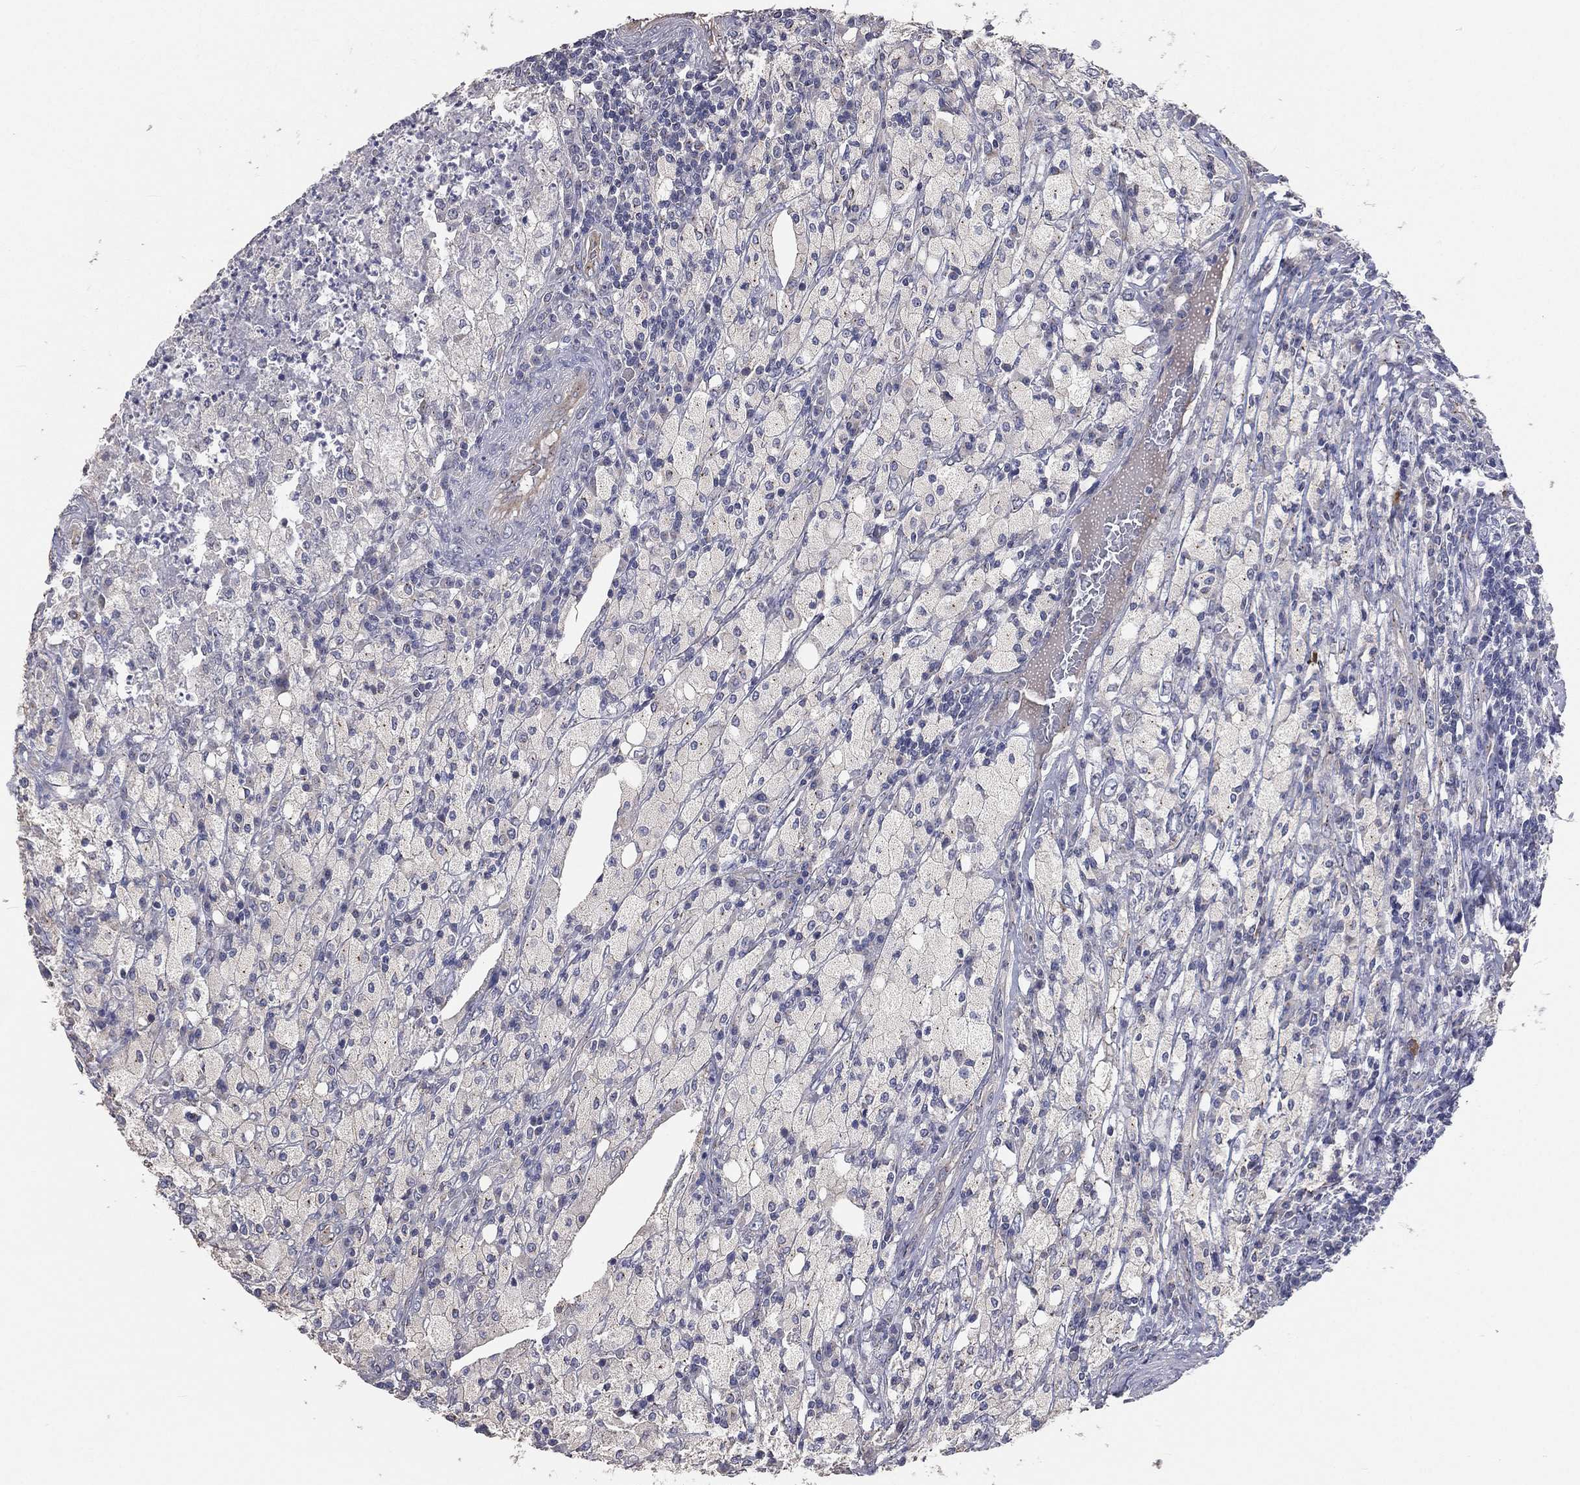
{"staining": {"intensity": "negative", "quantity": "none", "location": "none"}, "tissue": "testis cancer", "cell_type": "Tumor cells", "image_type": "cancer", "snomed": [{"axis": "morphology", "description": "Necrosis, NOS"}, {"axis": "morphology", "description": "Carcinoma, Embryonal, NOS"}, {"axis": "topography", "description": "Testis"}], "caption": "Testis embryonal carcinoma was stained to show a protein in brown. There is no significant positivity in tumor cells. (DAB (3,3'-diaminobenzidine) IHC, high magnification).", "gene": "CROCC", "patient": {"sex": "male", "age": 19}}